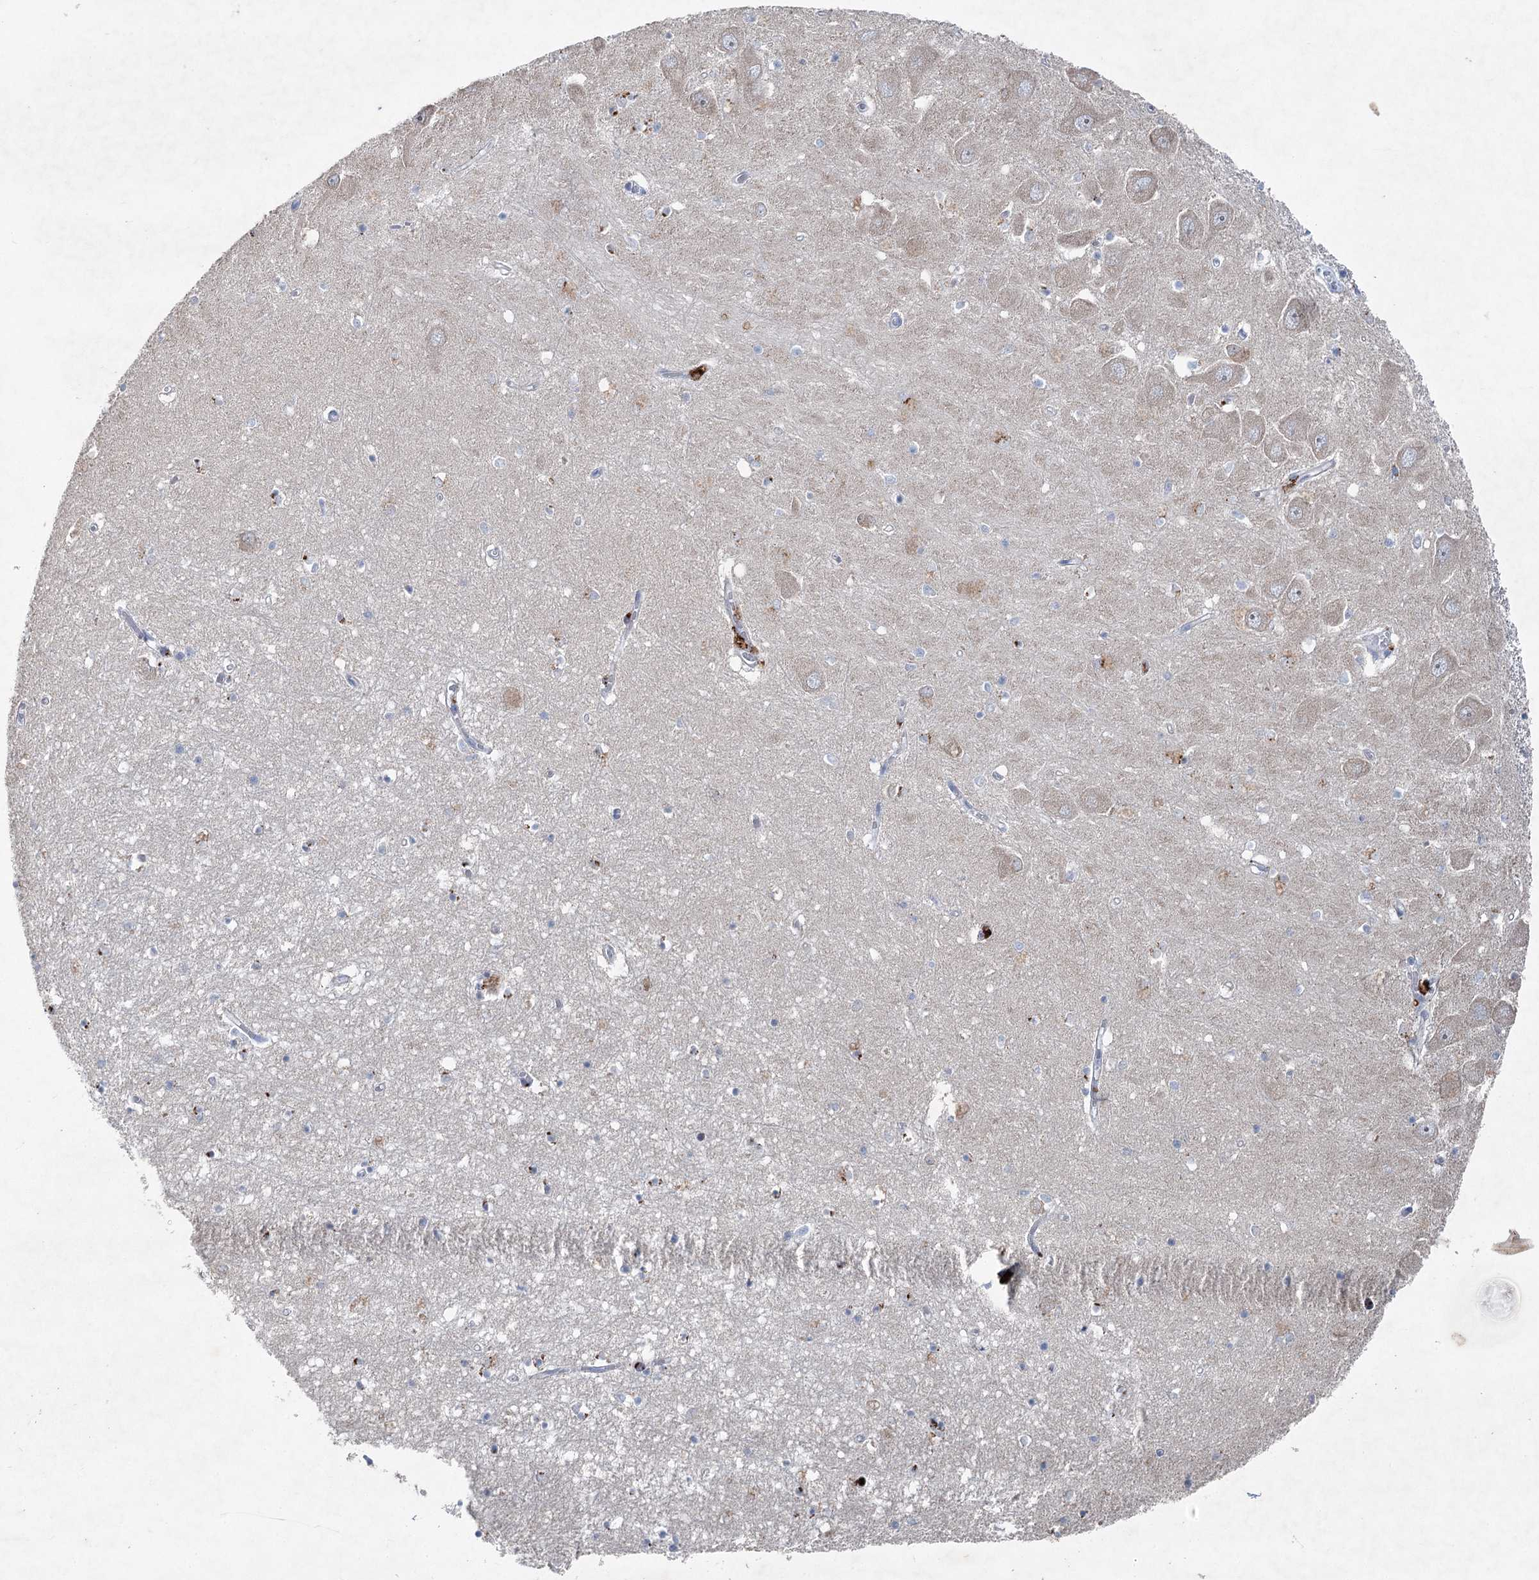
{"staining": {"intensity": "negative", "quantity": "none", "location": "none"}, "tissue": "hippocampus", "cell_type": "Glial cells", "image_type": "normal", "snomed": [{"axis": "morphology", "description": "Normal tissue, NOS"}, {"axis": "topography", "description": "Hippocampus"}], "caption": "Immunohistochemistry (IHC) image of normal hippocampus: human hippocampus stained with DAB (3,3'-diaminobenzidine) shows no significant protein positivity in glial cells. (DAB (3,3'-diaminobenzidine) IHC with hematoxylin counter stain).", "gene": "ENSG00000285330", "patient": {"sex": "male", "age": 70}}